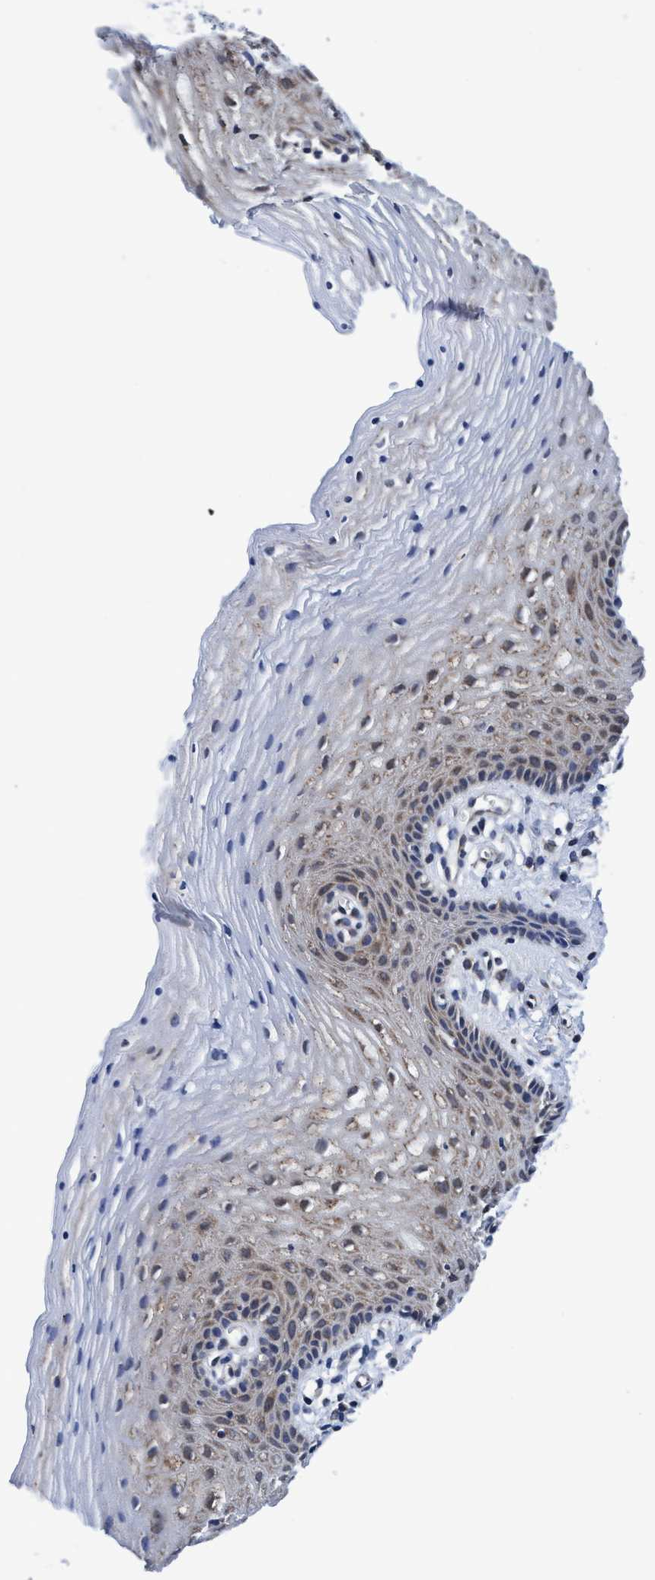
{"staining": {"intensity": "weak", "quantity": "25%-75%", "location": "cytoplasmic/membranous"}, "tissue": "vagina", "cell_type": "Squamous epithelial cells", "image_type": "normal", "snomed": [{"axis": "morphology", "description": "Normal tissue, NOS"}, {"axis": "topography", "description": "Vagina"}], "caption": "Vagina stained for a protein (brown) reveals weak cytoplasmic/membranous positive positivity in about 25%-75% of squamous epithelial cells.", "gene": "AGAP2", "patient": {"sex": "female", "age": 32}}